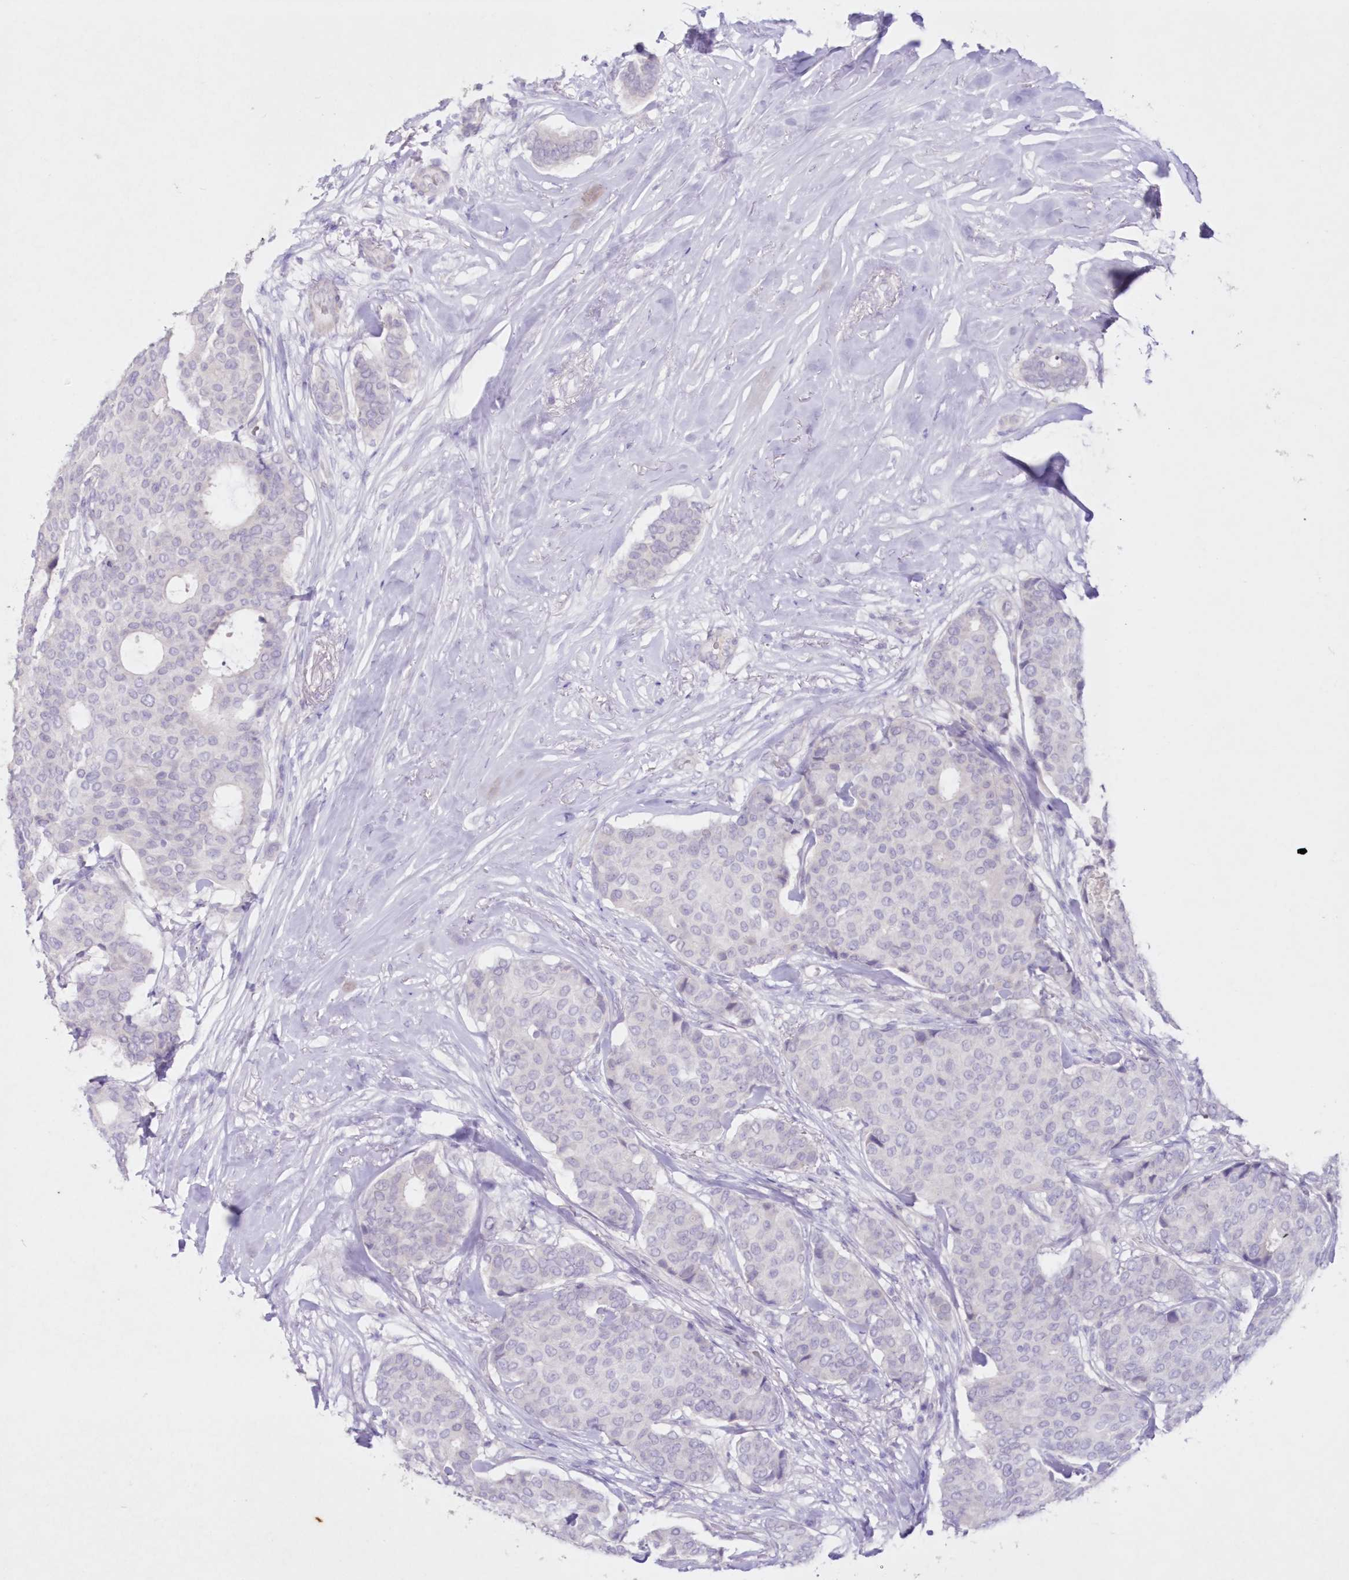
{"staining": {"intensity": "negative", "quantity": "none", "location": "none"}, "tissue": "breast cancer", "cell_type": "Tumor cells", "image_type": "cancer", "snomed": [{"axis": "morphology", "description": "Duct carcinoma"}, {"axis": "topography", "description": "Breast"}], "caption": "Protein analysis of breast cancer (invasive ductal carcinoma) displays no significant staining in tumor cells.", "gene": "GCKR", "patient": {"sex": "female", "age": 75}}